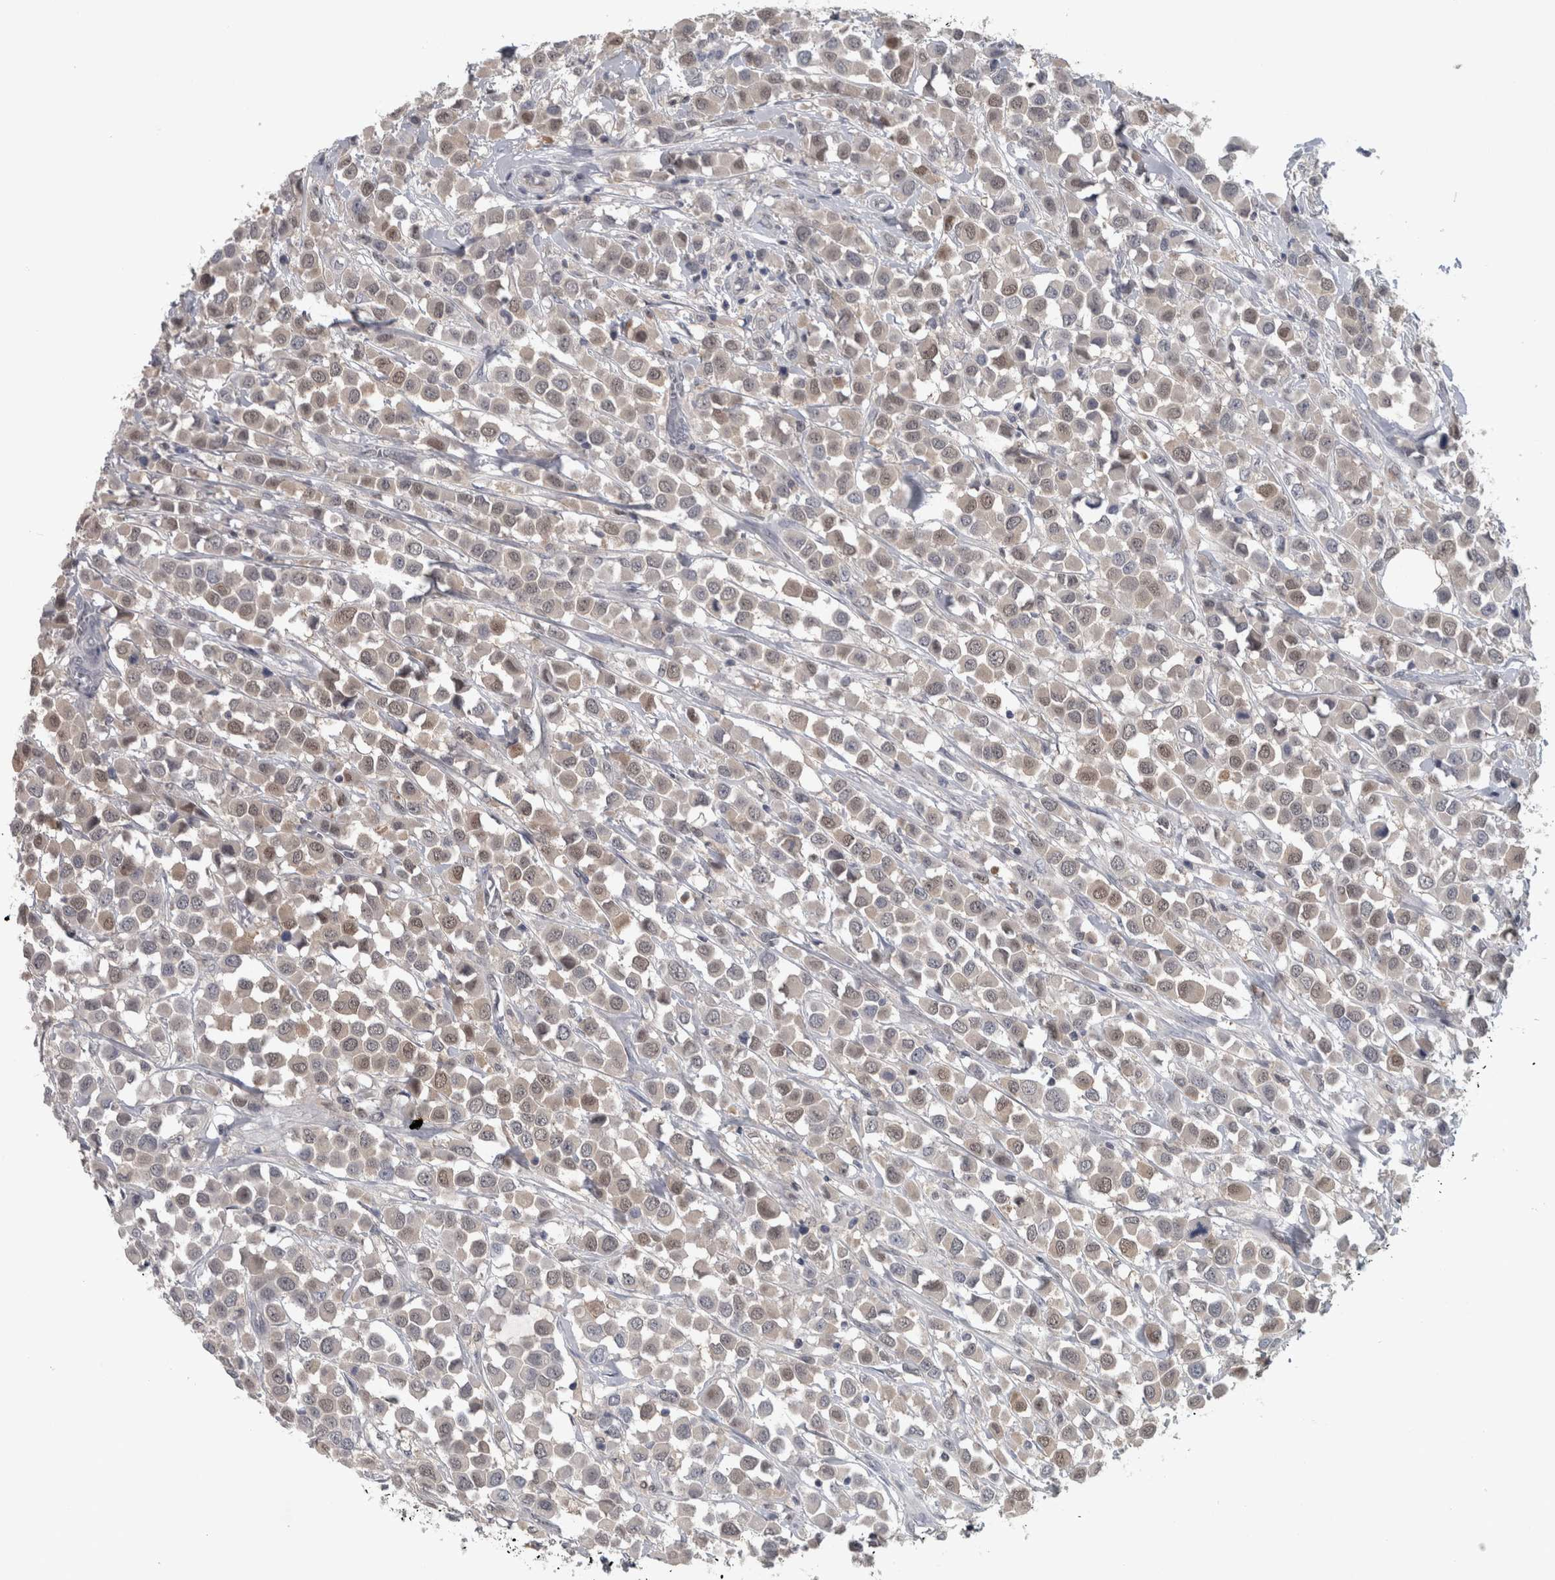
{"staining": {"intensity": "weak", "quantity": ">75%", "location": "nuclear"}, "tissue": "breast cancer", "cell_type": "Tumor cells", "image_type": "cancer", "snomed": [{"axis": "morphology", "description": "Duct carcinoma"}, {"axis": "topography", "description": "Breast"}], "caption": "Tumor cells exhibit low levels of weak nuclear positivity in about >75% of cells in human infiltrating ductal carcinoma (breast). (brown staining indicates protein expression, while blue staining denotes nuclei).", "gene": "NAPRT", "patient": {"sex": "female", "age": 61}}